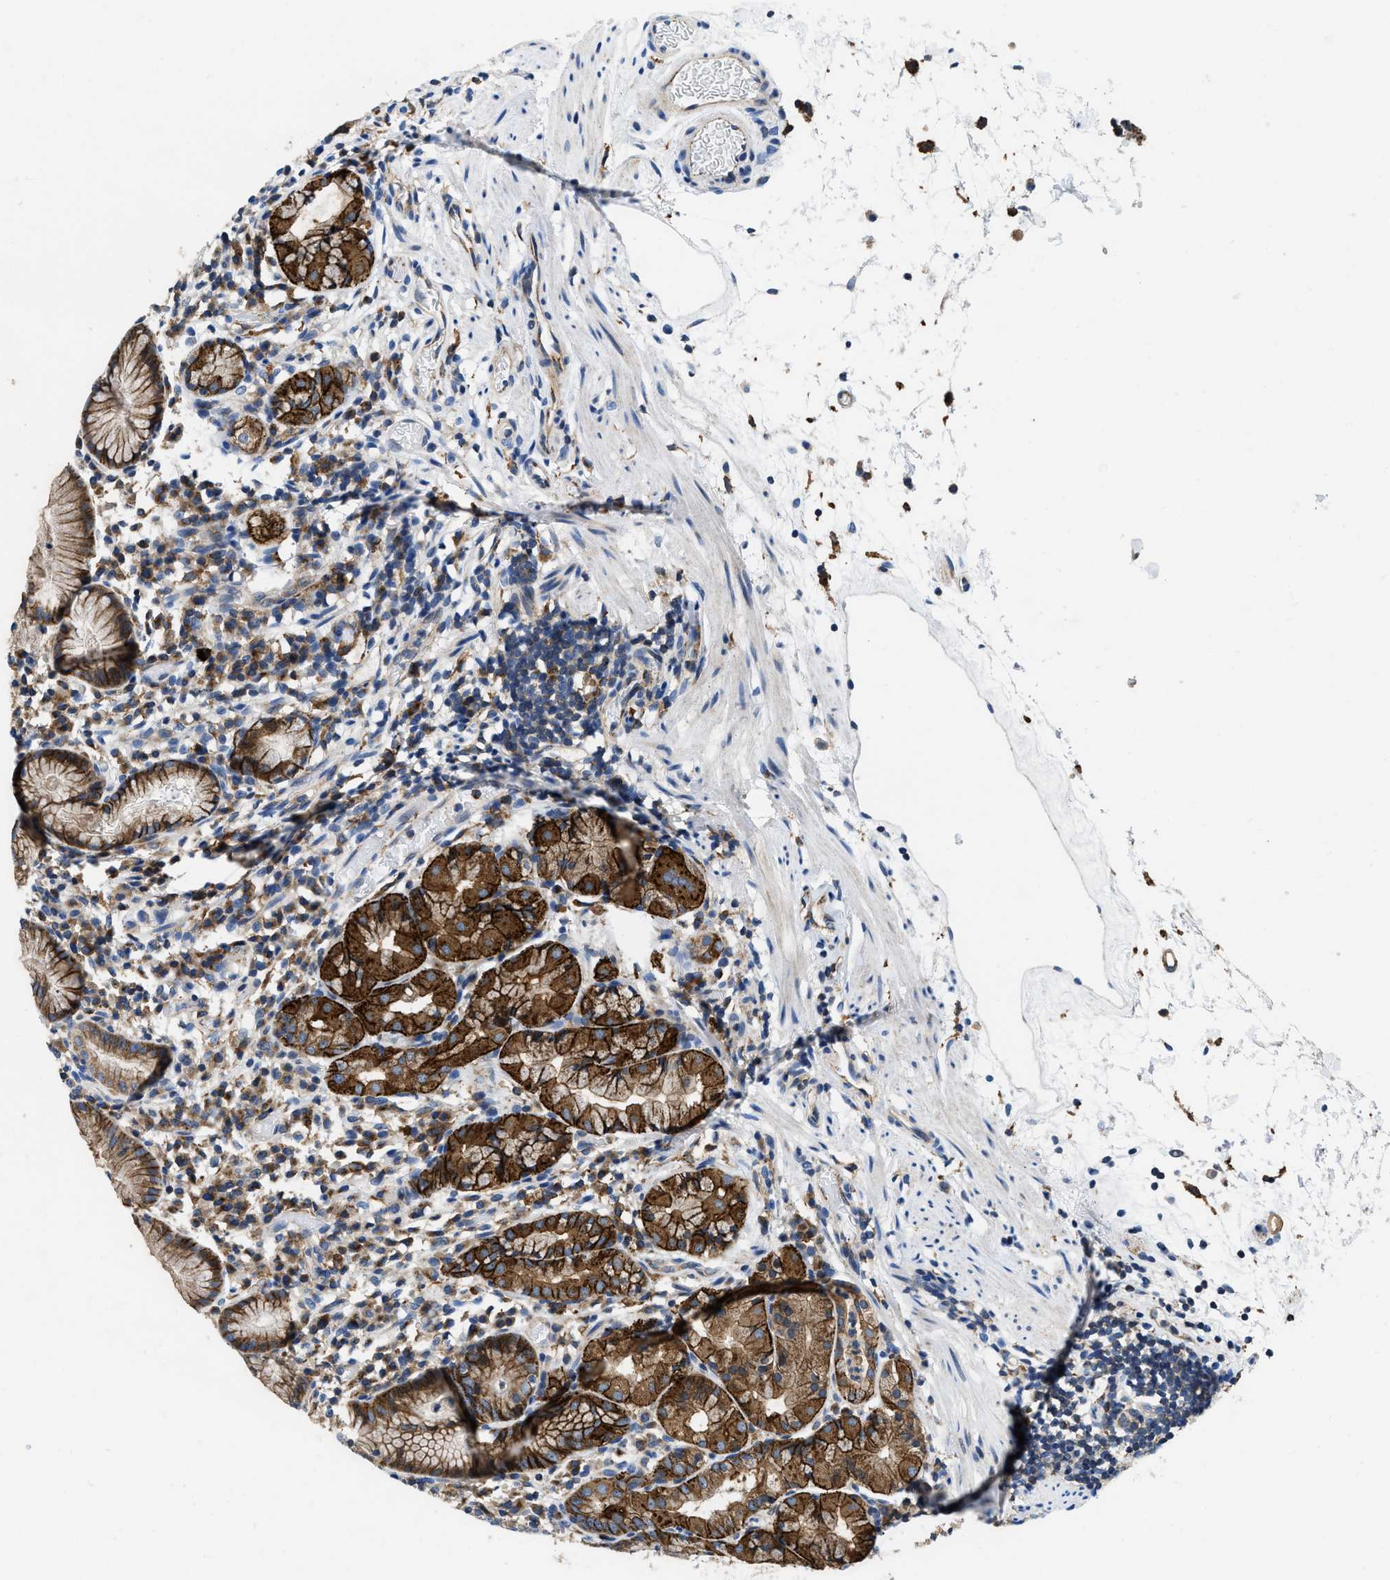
{"staining": {"intensity": "strong", "quantity": ">75%", "location": "cytoplasmic/membranous"}, "tissue": "stomach", "cell_type": "Glandular cells", "image_type": "normal", "snomed": [{"axis": "morphology", "description": "Normal tissue, NOS"}, {"axis": "topography", "description": "Stomach"}, {"axis": "topography", "description": "Stomach, lower"}], "caption": "This image displays unremarkable stomach stained with immunohistochemistry (IHC) to label a protein in brown. The cytoplasmic/membranous of glandular cells show strong positivity for the protein. Nuclei are counter-stained blue.", "gene": "ENPP4", "patient": {"sex": "female", "age": 75}}